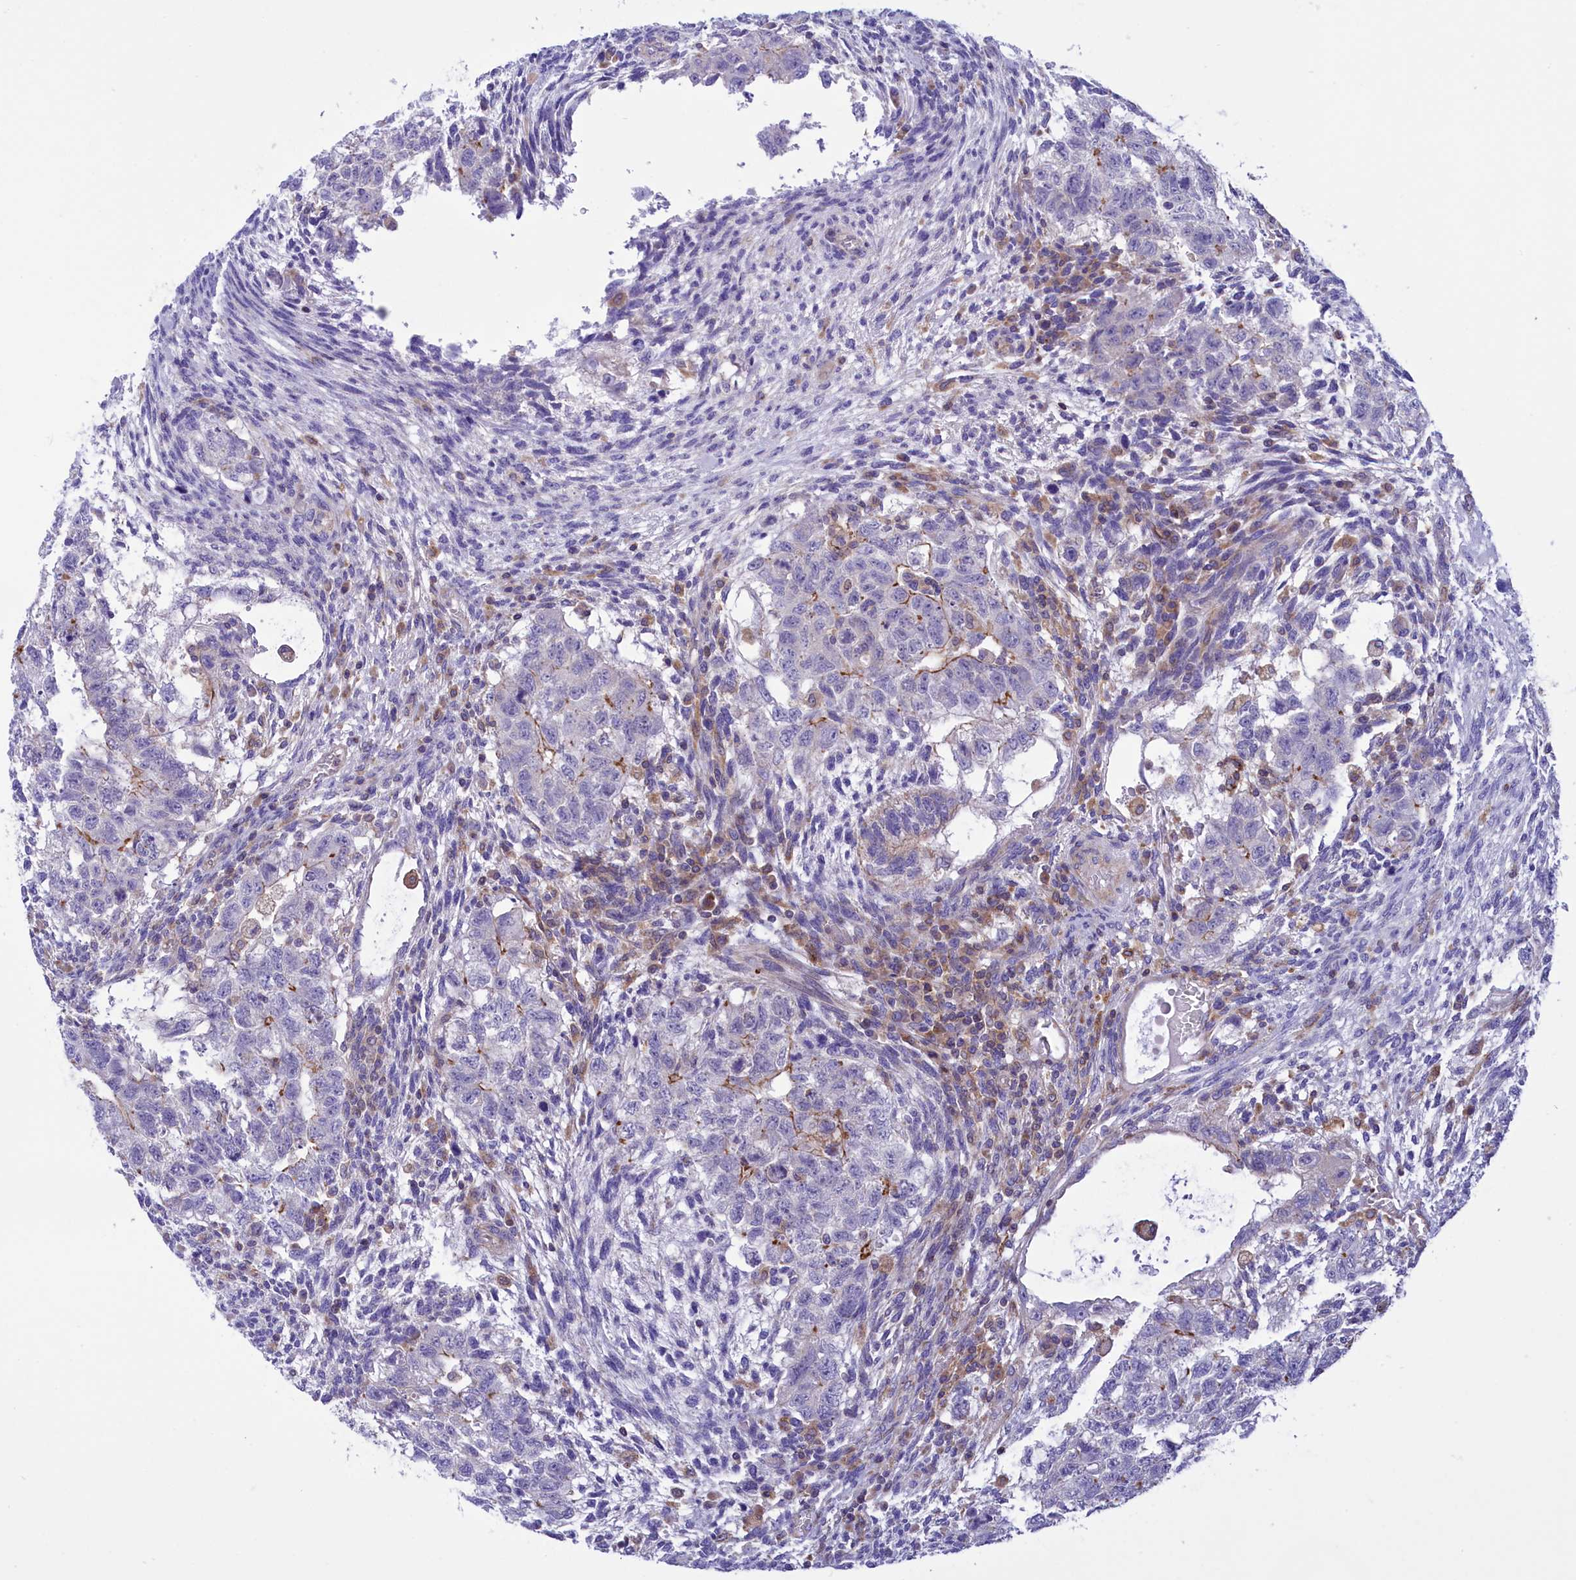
{"staining": {"intensity": "weak", "quantity": "<25%", "location": "cytoplasmic/membranous"}, "tissue": "testis cancer", "cell_type": "Tumor cells", "image_type": "cancer", "snomed": [{"axis": "morphology", "description": "Carcinoma, Embryonal, NOS"}, {"axis": "topography", "description": "Testis"}], "caption": "A histopathology image of human embryonal carcinoma (testis) is negative for staining in tumor cells.", "gene": "CORO7-PAM16", "patient": {"sex": "male", "age": 37}}